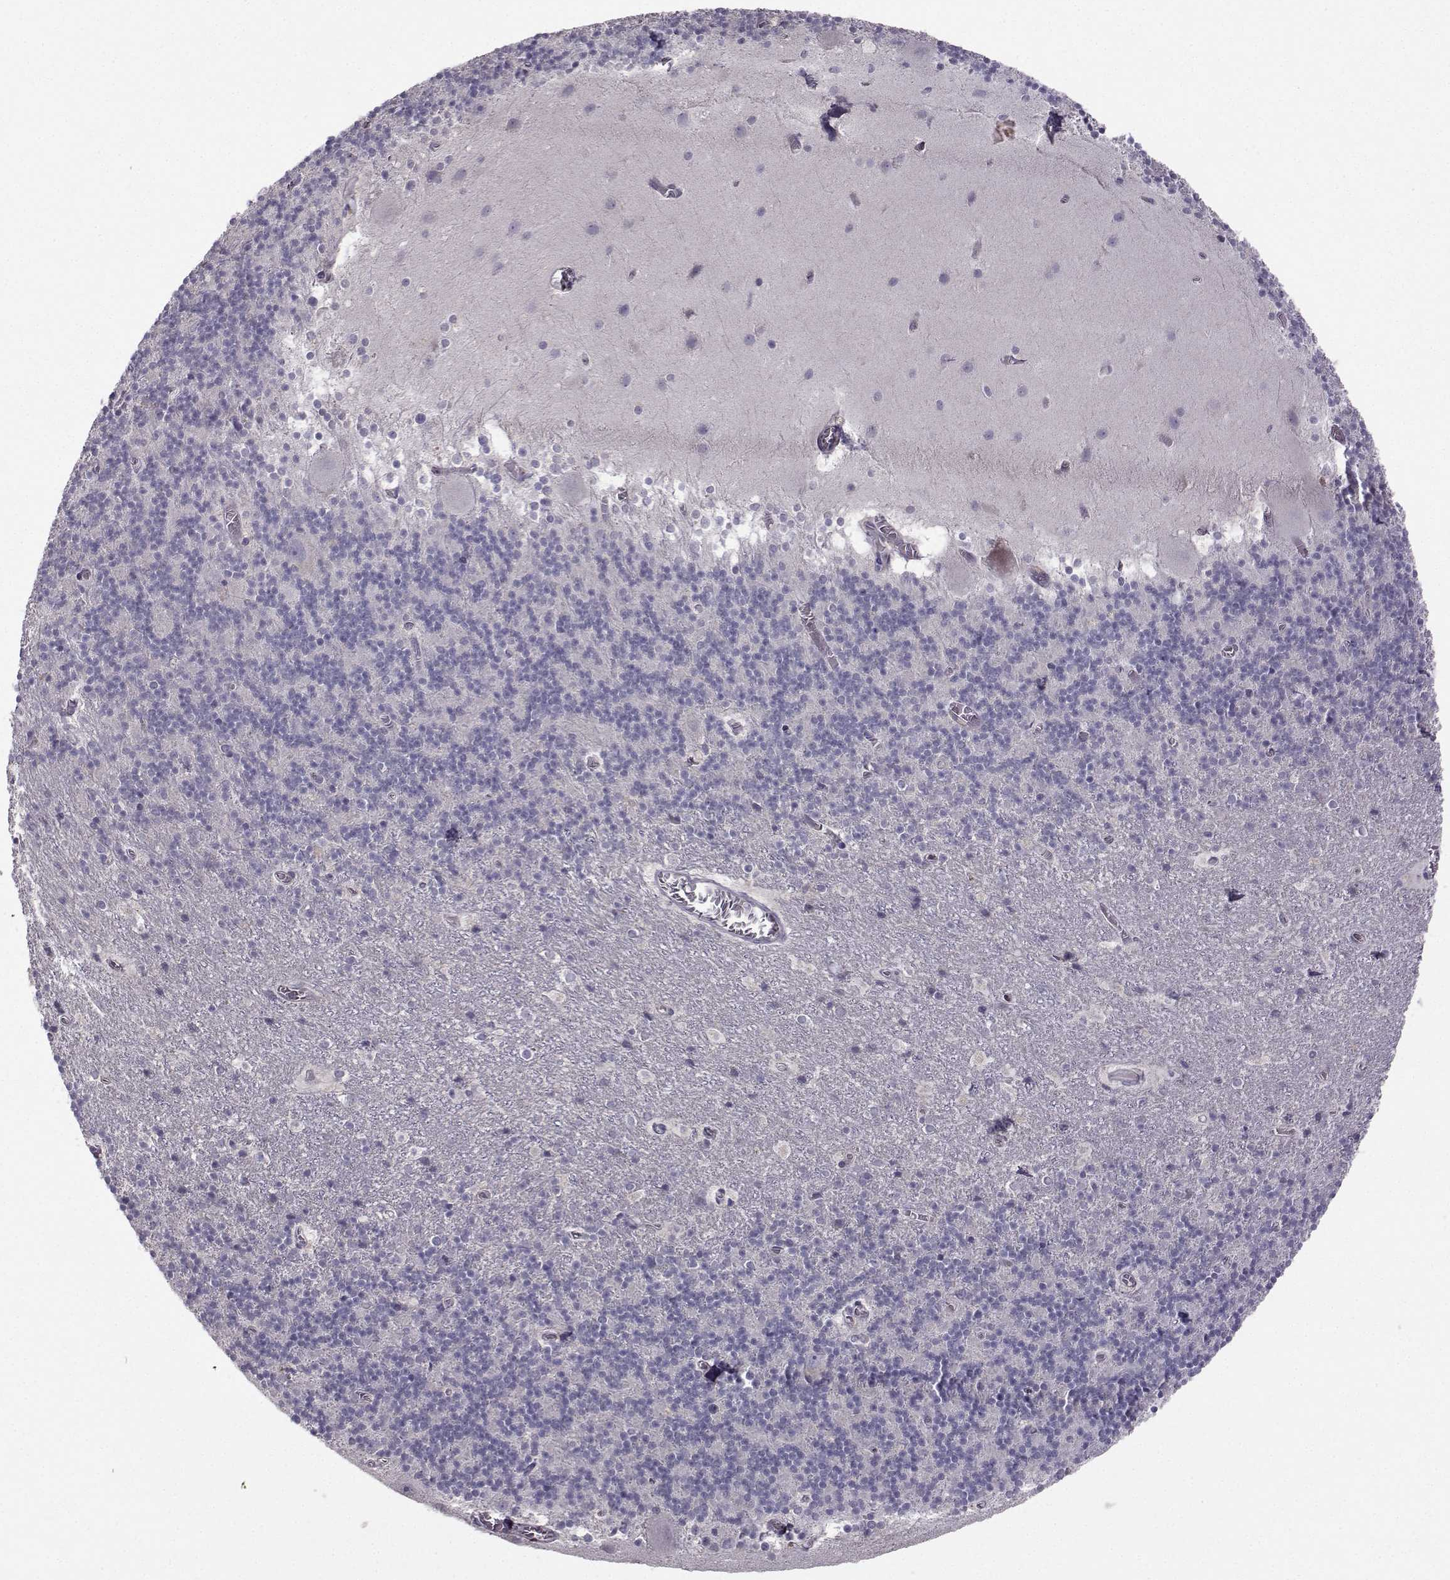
{"staining": {"intensity": "negative", "quantity": "none", "location": "none"}, "tissue": "cerebellum", "cell_type": "Cells in granular layer", "image_type": "normal", "snomed": [{"axis": "morphology", "description": "Normal tissue, NOS"}, {"axis": "topography", "description": "Cerebellum"}], "caption": "Immunohistochemistry (IHC) histopathology image of benign cerebellum: human cerebellum stained with DAB (3,3'-diaminobenzidine) displays no significant protein expression in cells in granular layer.", "gene": "FCAMR", "patient": {"sex": "male", "age": 70}}